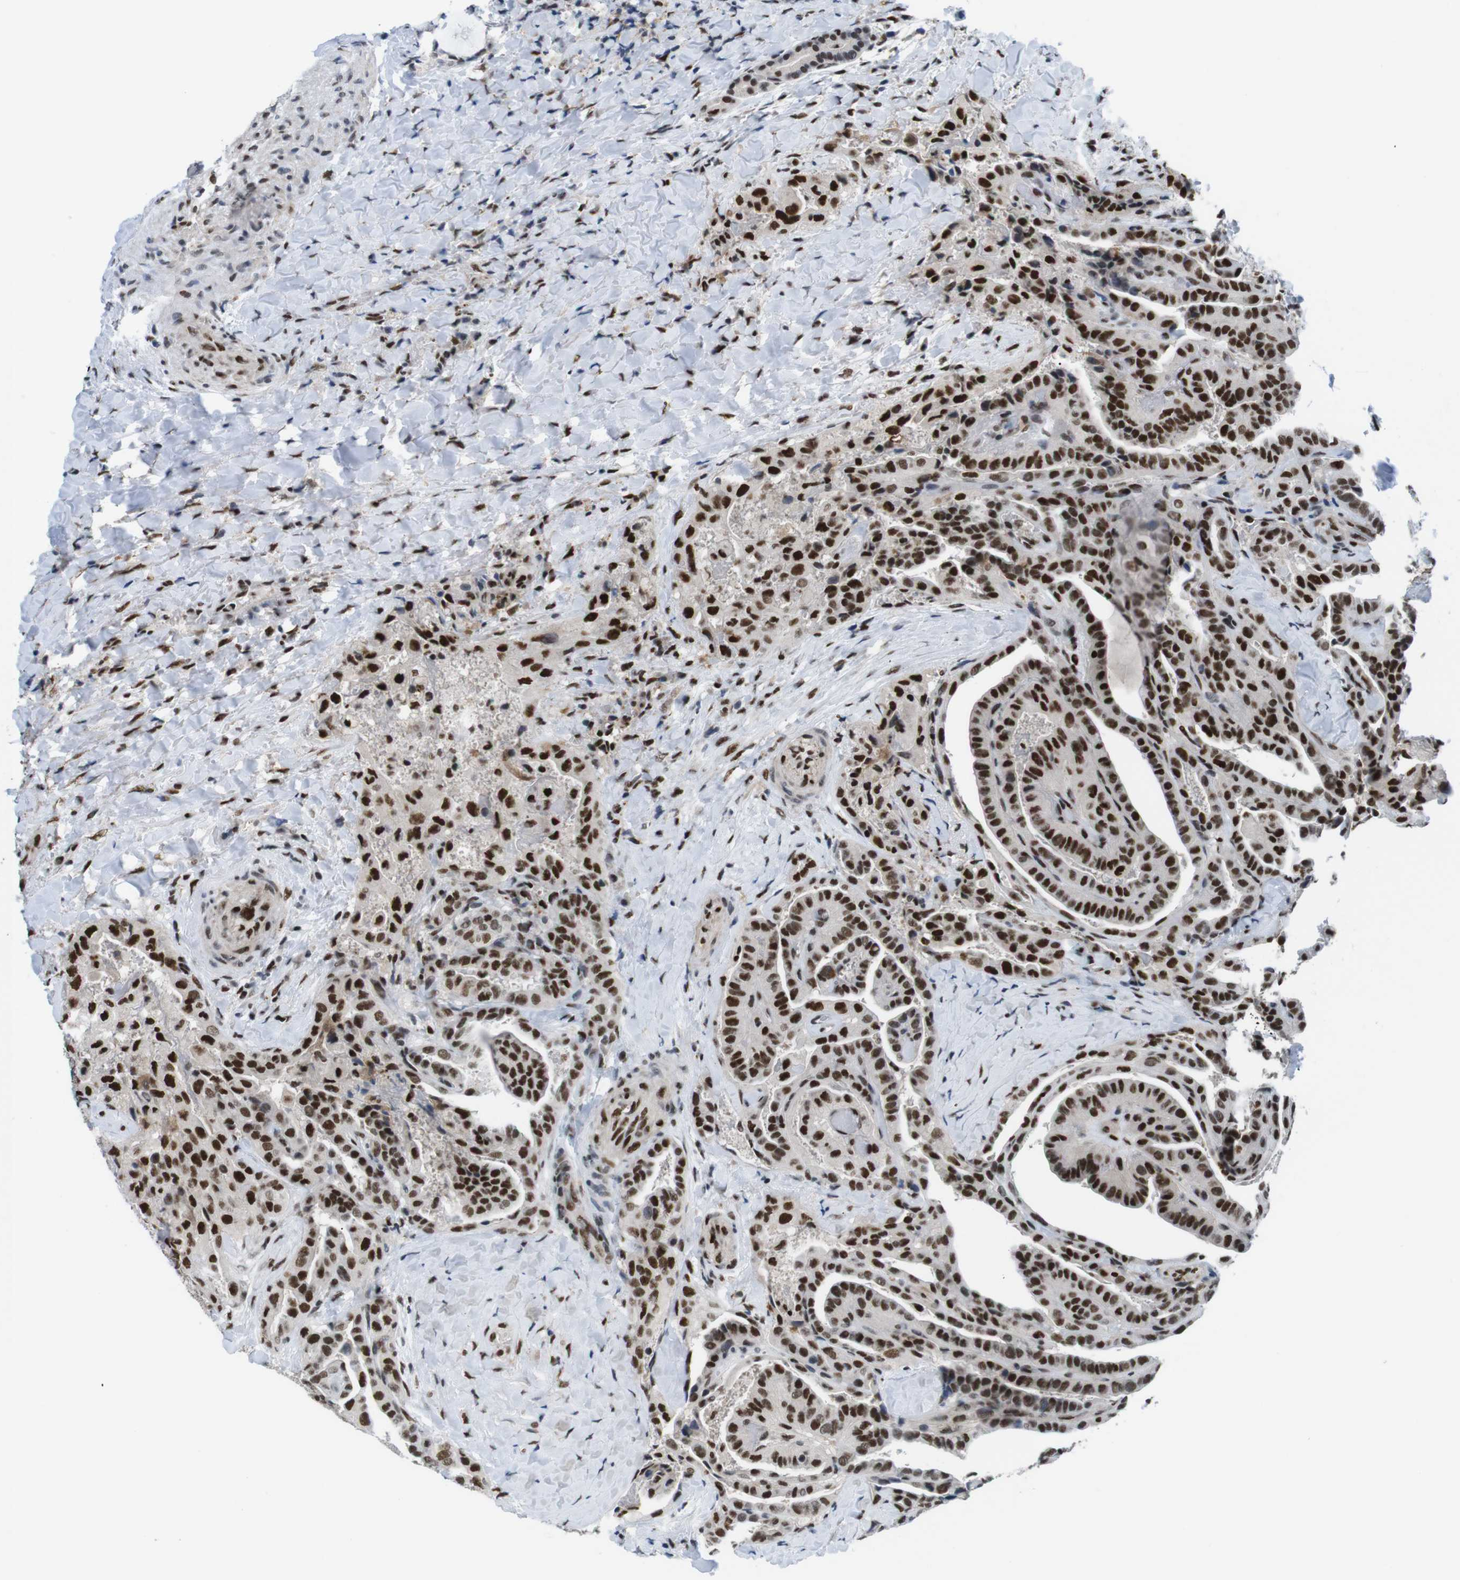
{"staining": {"intensity": "strong", "quantity": ">75%", "location": "nuclear"}, "tissue": "thyroid cancer", "cell_type": "Tumor cells", "image_type": "cancer", "snomed": [{"axis": "morphology", "description": "Papillary adenocarcinoma, NOS"}, {"axis": "topography", "description": "Thyroid gland"}], "caption": "Tumor cells show high levels of strong nuclear staining in approximately >75% of cells in human thyroid papillary adenocarcinoma.", "gene": "PSME3", "patient": {"sex": "male", "age": 77}}